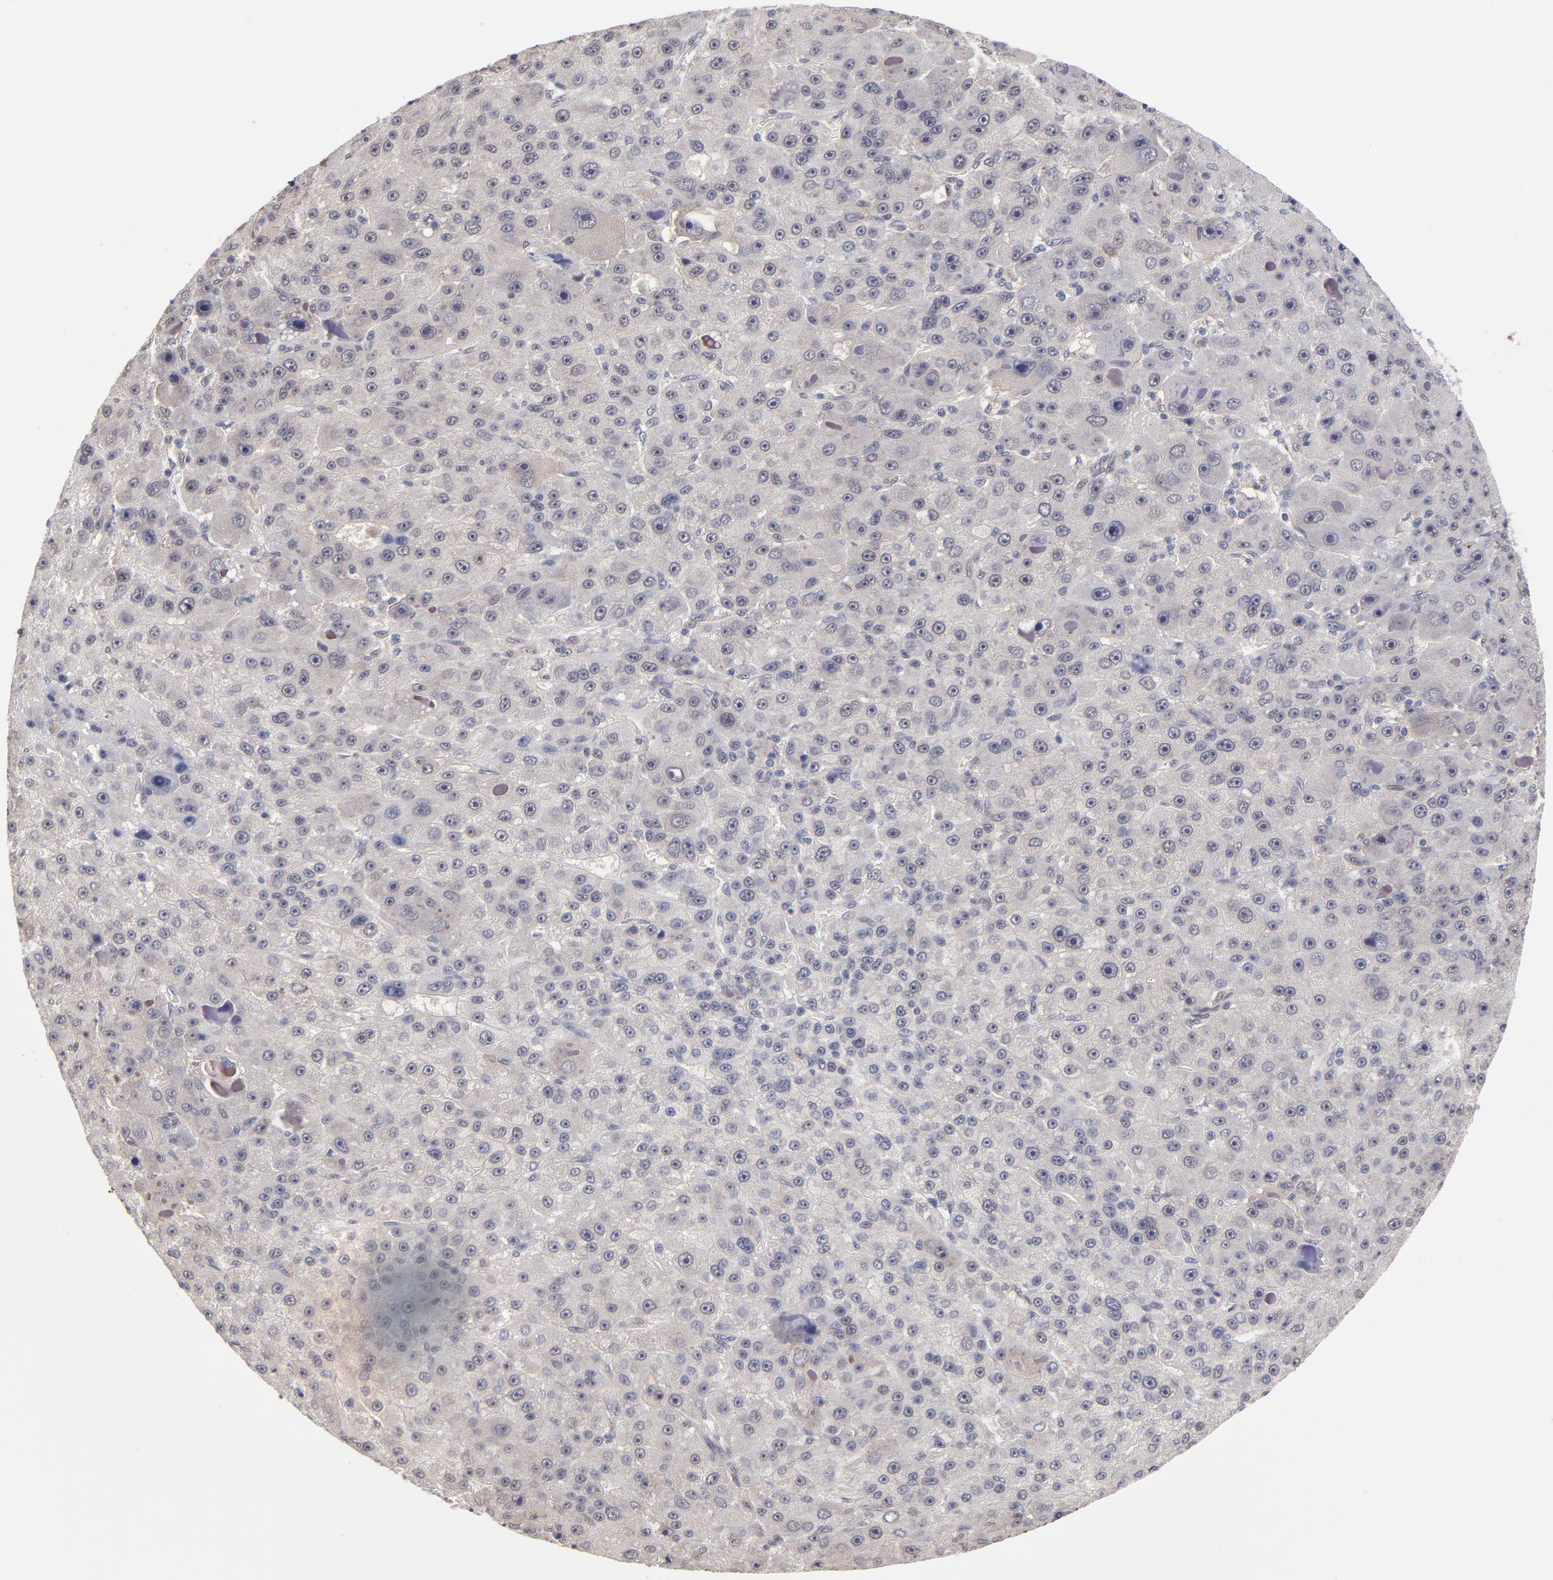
{"staining": {"intensity": "weak", "quantity": "<25%", "location": "cytoplasmic/membranous"}, "tissue": "liver cancer", "cell_type": "Tumor cells", "image_type": "cancer", "snomed": [{"axis": "morphology", "description": "Carcinoma, Hepatocellular, NOS"}, {"axis": "topography", "description": "Liver"}], "caption": "An immunohistochemistry micrograph of liver hepatocellular carcinoma is shown. There is no staining in tumor cells of liver hepatocellular carcinoma.", "gene": "UBE2E3", "patient": {"sex": "male", "age": 76}}